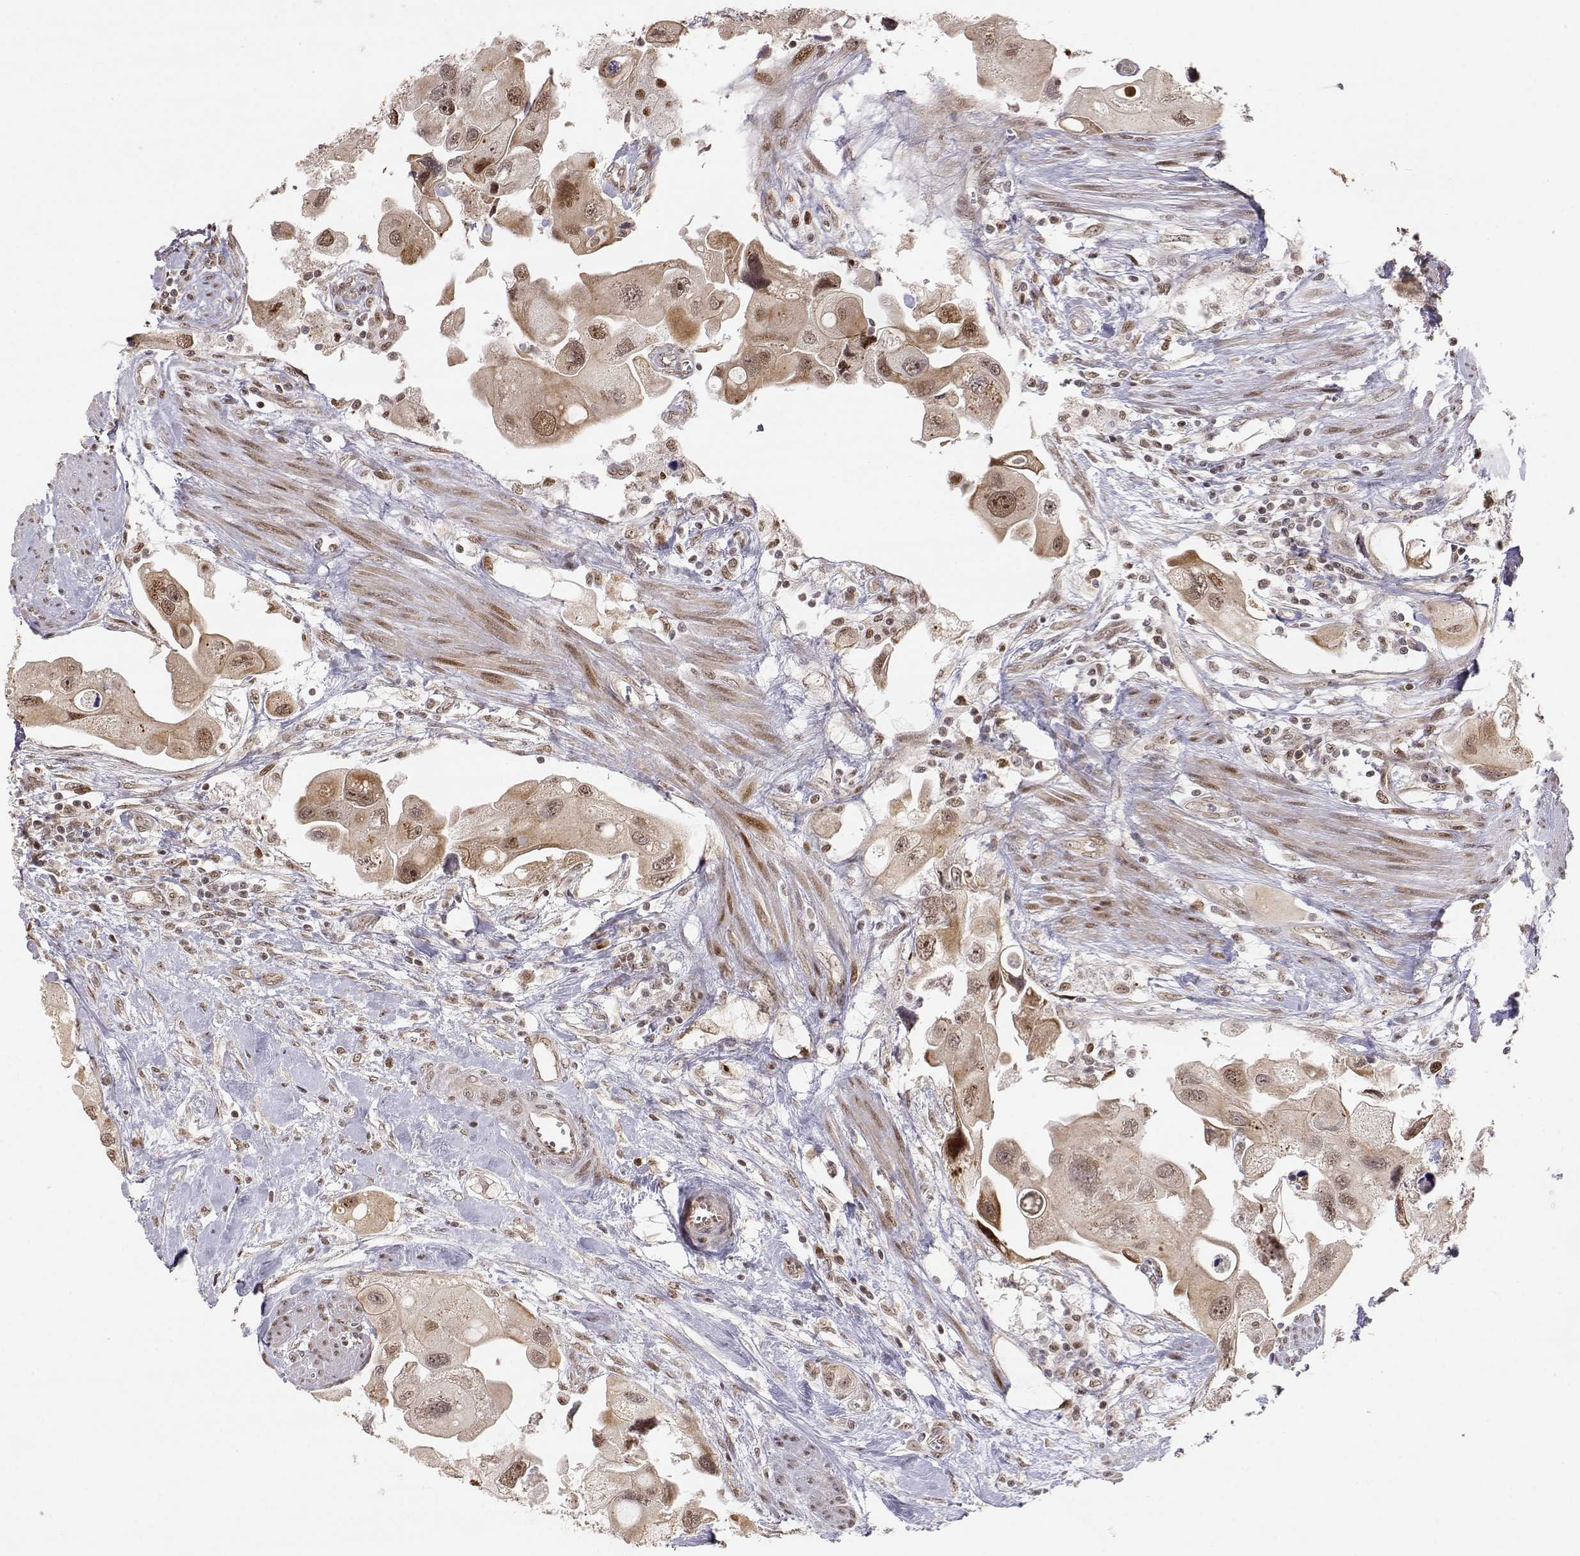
{"staining": {"intensity": "moderate", "quantity": "25%-75%", "location": "nuclear"}, "tissue": "urothelial cancer", "cell_type": "Tumor cells", "image_type": "cancer", "snomed": [{"axis": "morphology", "description": "Urothelial carcinoma, High grade"}, {"axis": "topography", "description": "Urinary bladder"}], "caption": "IHC histopathology image of human urothelial cancer stained for a protein (brown), which reveals medium levels of moderate nuclear expression in approximately 25%-75% of tumor cells.", "gene": "BRCA1", "patient": {"sex": "male", "age": 59}}